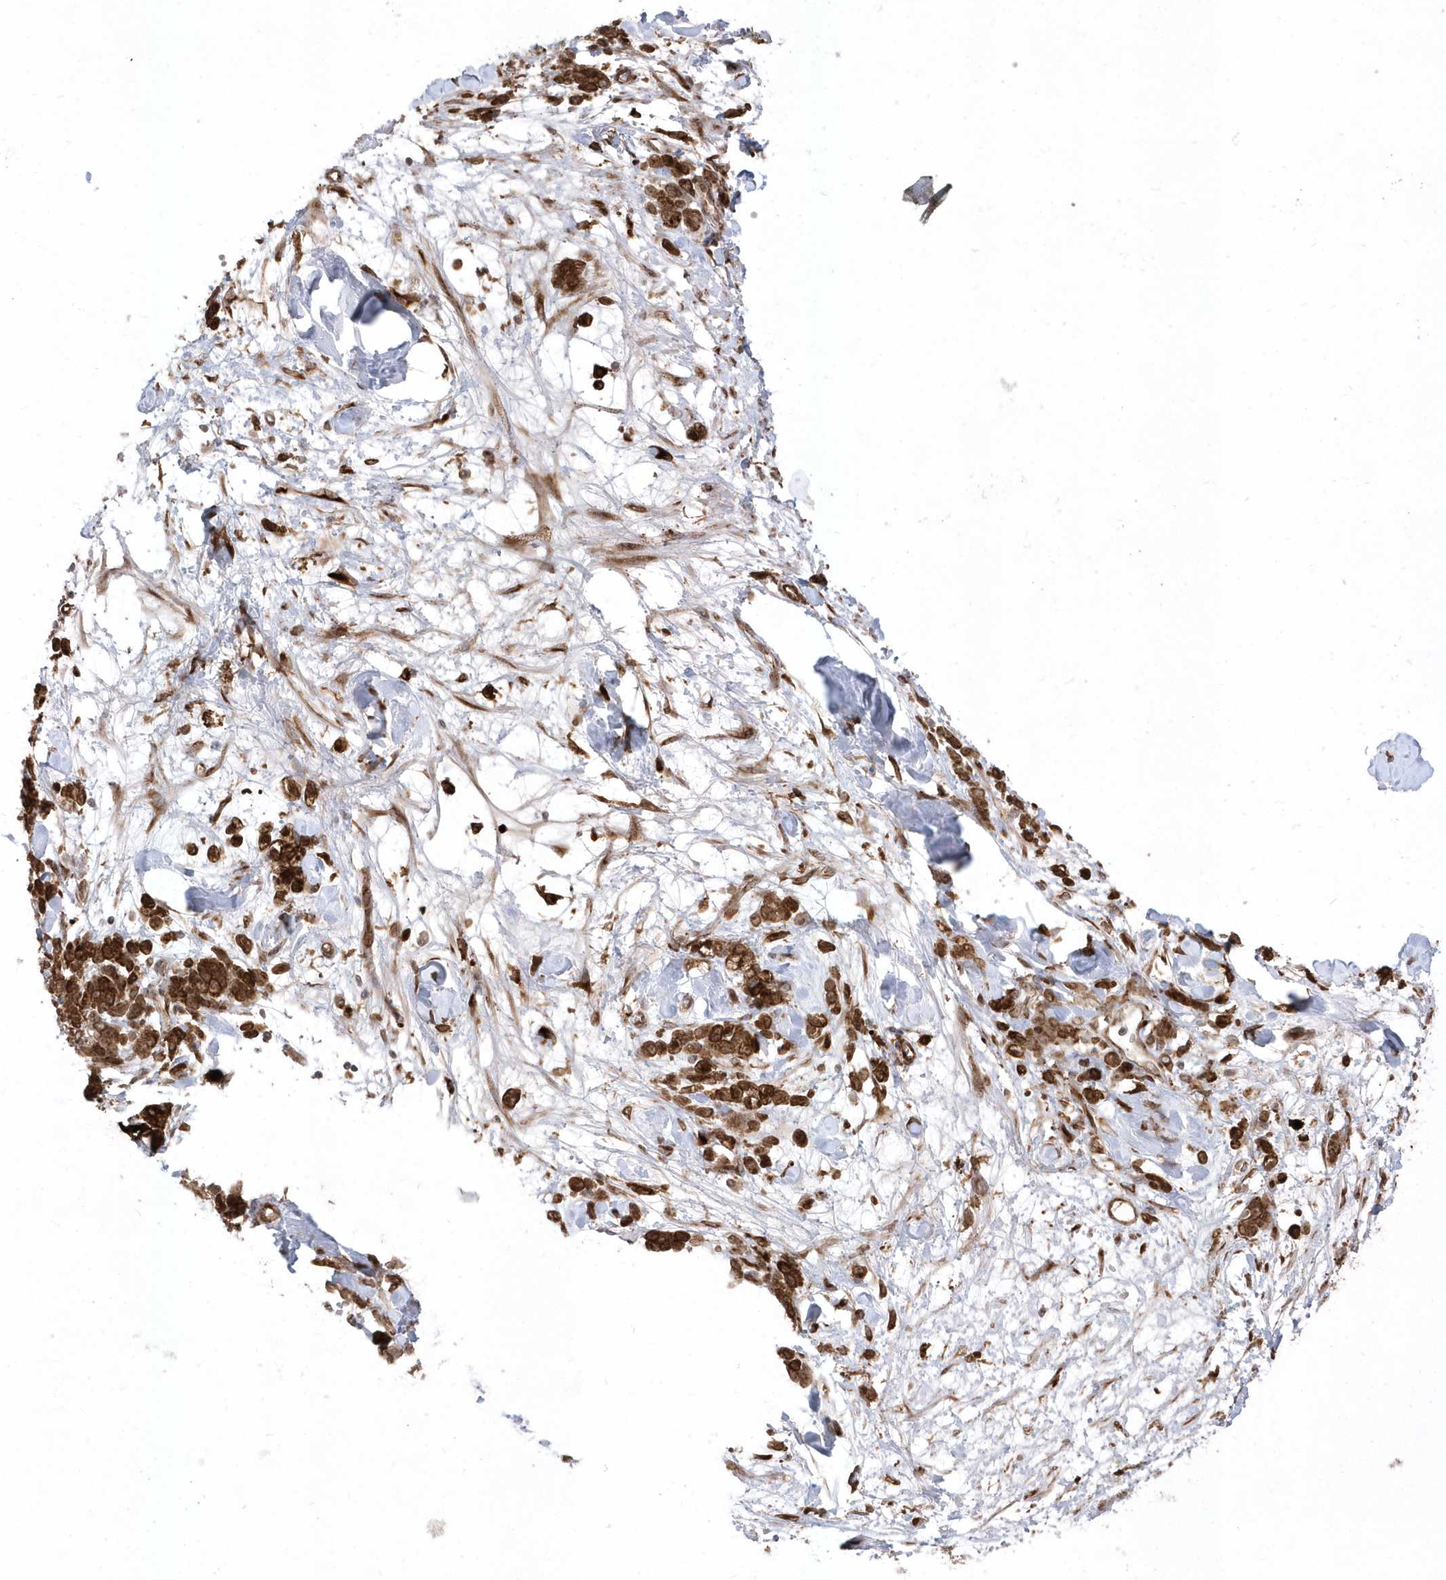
{"staining": {"intensity": "strong", "quantity": ">75%", "location": "cytoplasmic/membranous,nuclear"}, "tissue": "stomach cancer", "cell_type": "Tumor cells", "image_type": "cancer", "snomed": [{"axis": "morphology", "description": "Normal tissue, NOS"}, {"axis": "morphology", "description": "Adenocarcinoma, NOS"}, {"axis": "topography", "description": "Stomach"}], "caption": "Immunohistochemical staining of stomach cancer (adenocarcinoma) exhibits strong cytoplasmic/membranous and nuclear protein positivity in approximately >75% of tumor cells.", "gene": "EPC2", "patient": {"sex": "male", "age": 82}}